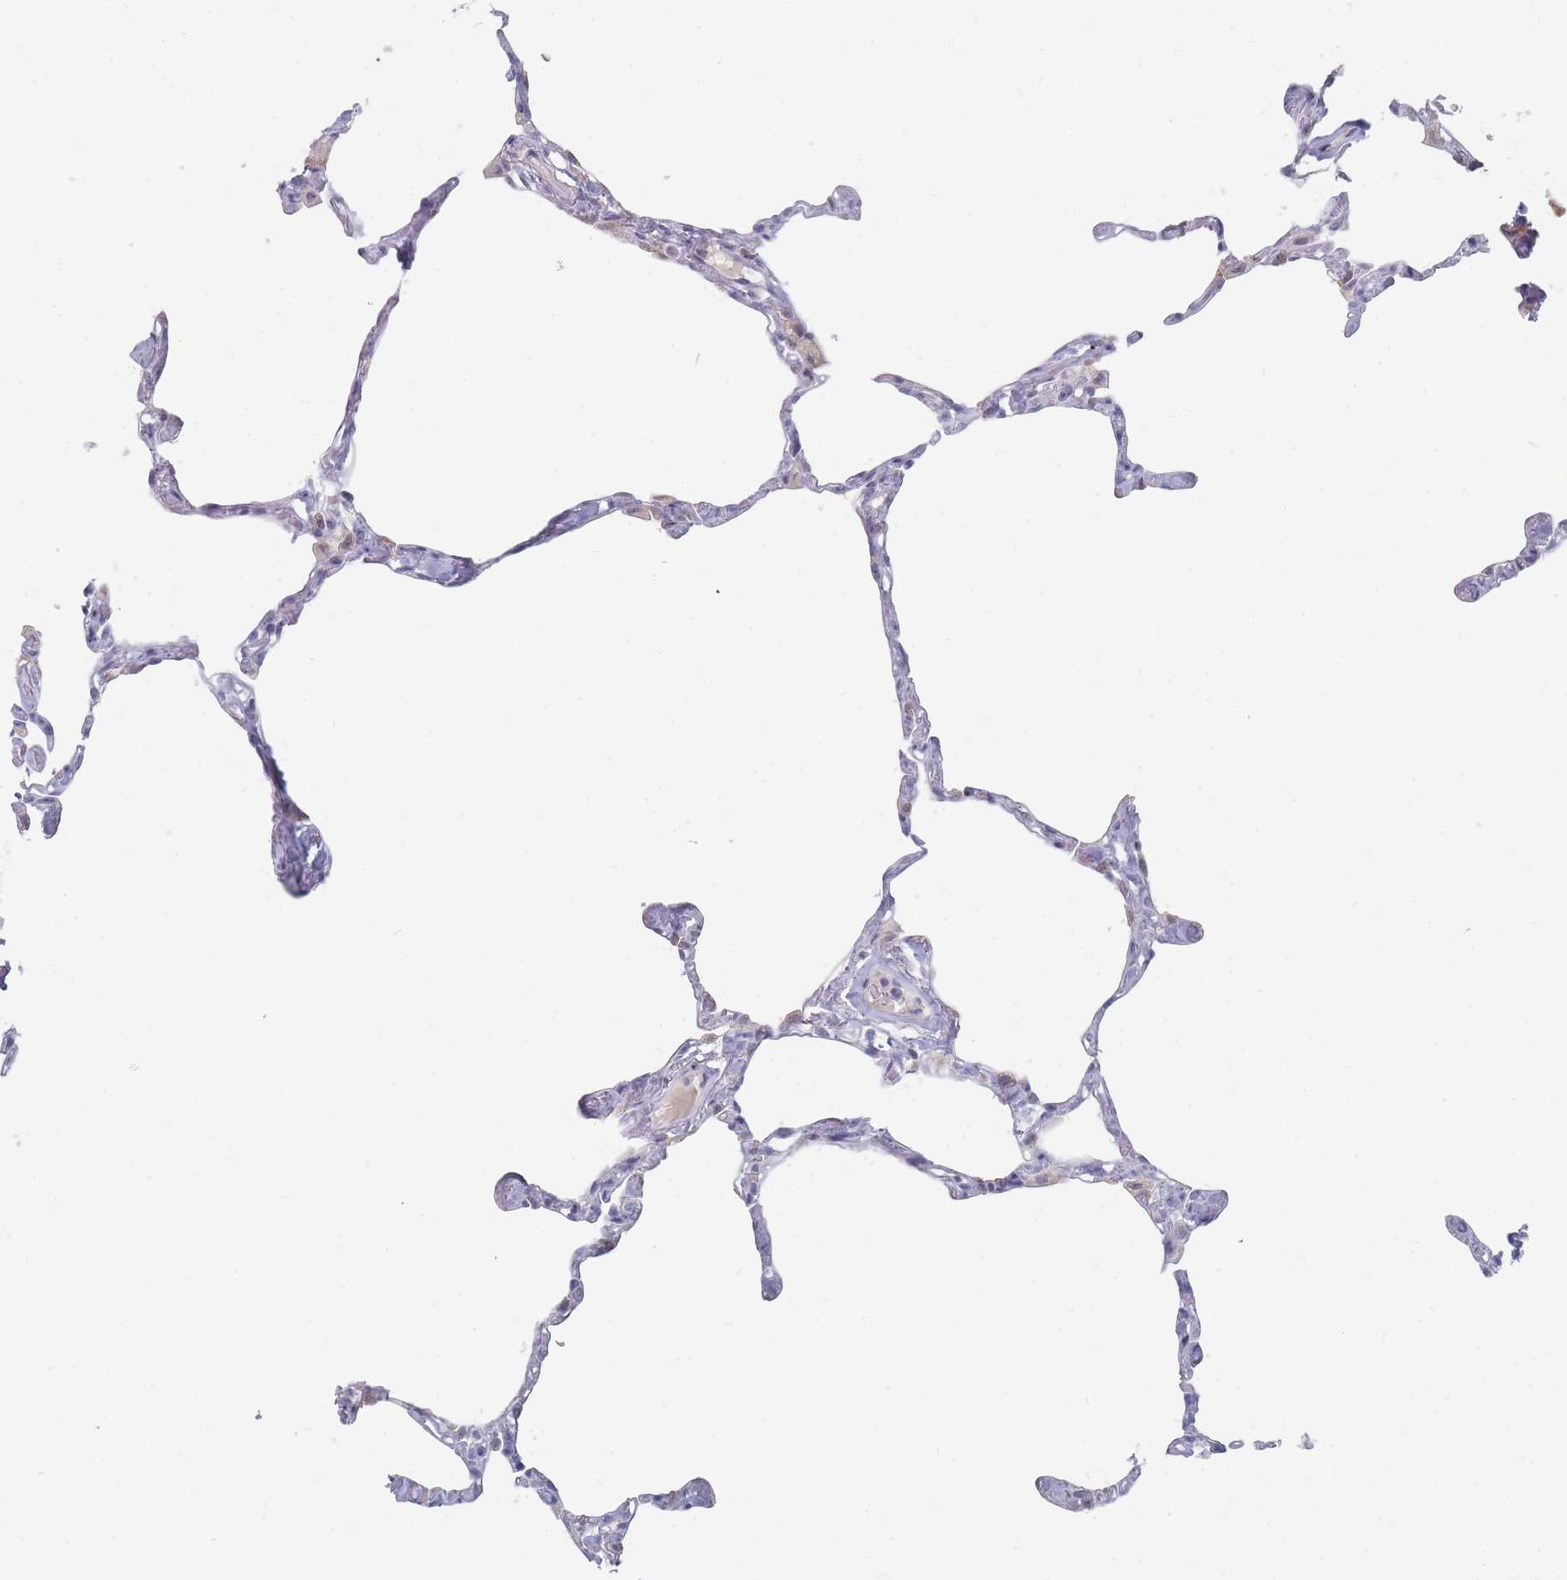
{"staining": {"intensity": "negative", "quantity": "none", "location": "none"}, "tissue": "lung", "cell_type": "Alveolar cells", "image_type": "normal", "snomed": [{"axis": "morphology", "description": "Normal tissue, NOS"}, {"axis": "topography", "description": "Lung"}], "caption": "A micrograph of human lung is negative for staining in alveolar cells. (Stains: DAB (3,3'-diaminobenzidine) immunohistochemistry (IHC) with hematoxylin counter stain, Microscopy: brightfield microscopy at high magnification).", "gene": "RNF8", "patient": {"sex": "male", "age": 65}}